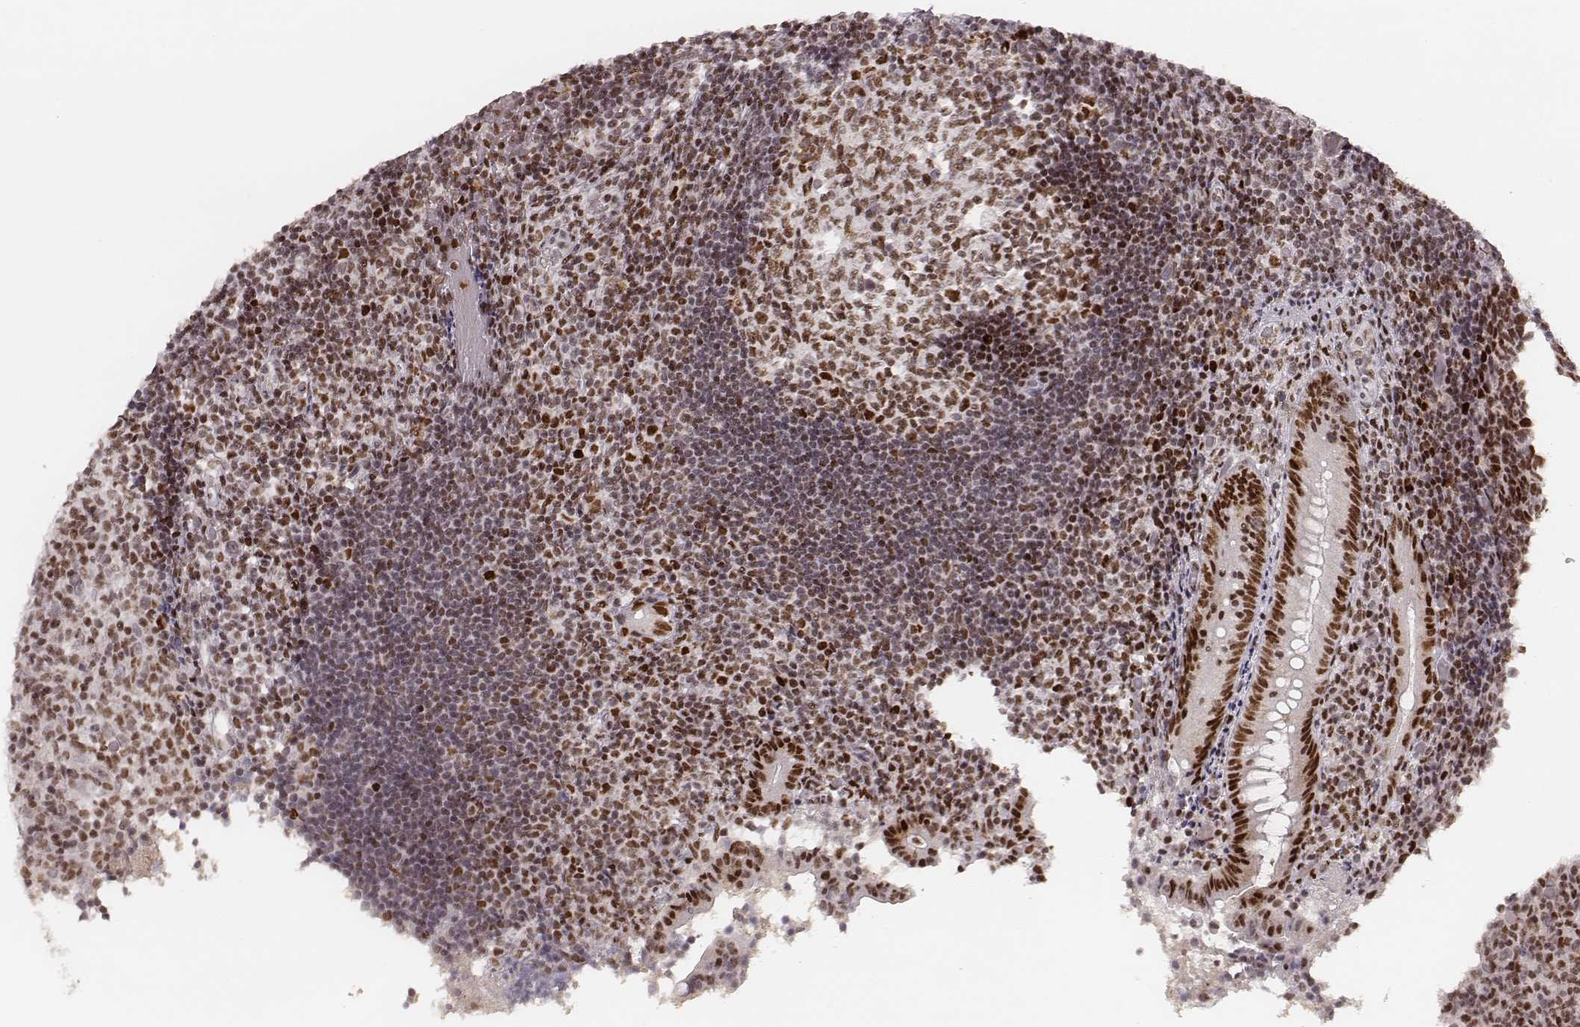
{"staining": {"intensity": "strong", "quantity": ">75%", "location": "nuclear"}, "tissue": "appendix", "cell_type": "Glandular cells", "image_type": "normal", "snomed": [{"axis": "morphology", "description": "Normal tissue, NOS"}, {"axis": "topography", "description": "Appendix"}], "caption": "Protein staining by immunohistochemistry demonstrates strong nuclear expression in about >75% of glandular cells in normal appendix.", "gene": "HNRNPC", "patient": {"sex": "female", "age": 32}}